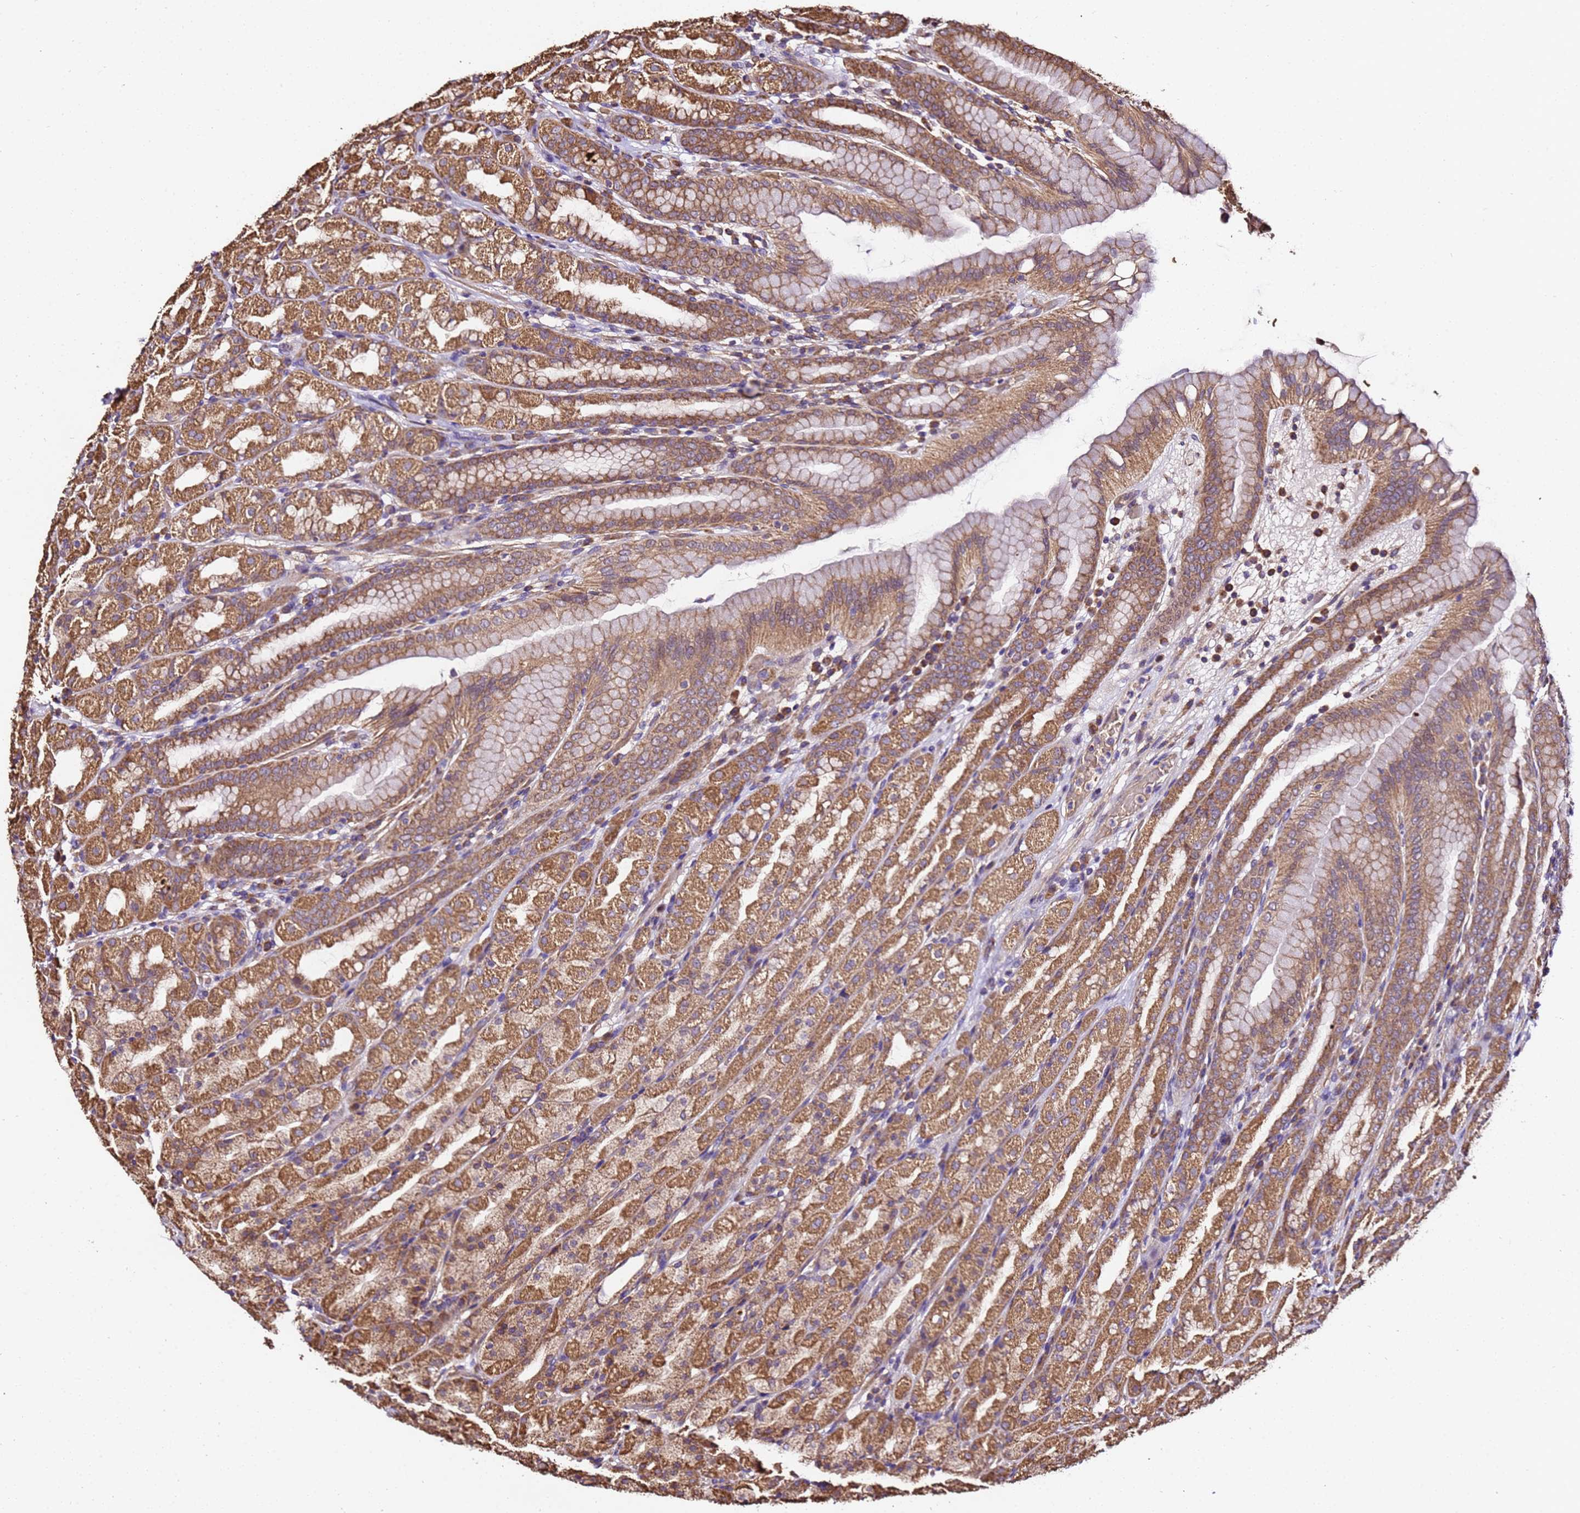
{"staining": {"intensity": "moderate", "quantity": ">75%", "location": "cytoplasmic/membranous"}, "tissue": "stomach", "cell_type": "Glandular cells", "image_type": "normal", "snomed": [{"axis": "morphology", "description": "Normal tissue, NOS"}, {"axis": "topography", "description": "Stomach, upper"}], "caption": "Immunohistochemistry (IHC) (DAB (3,3'-diaminobenzidine)) staining of benign stomach shows moderate cytoplasmic/membranous protein positivity in approximately >75% of glandular cells.", "gene": "LRRIQ1", "patient": {"sex": "male", "age": 68}}